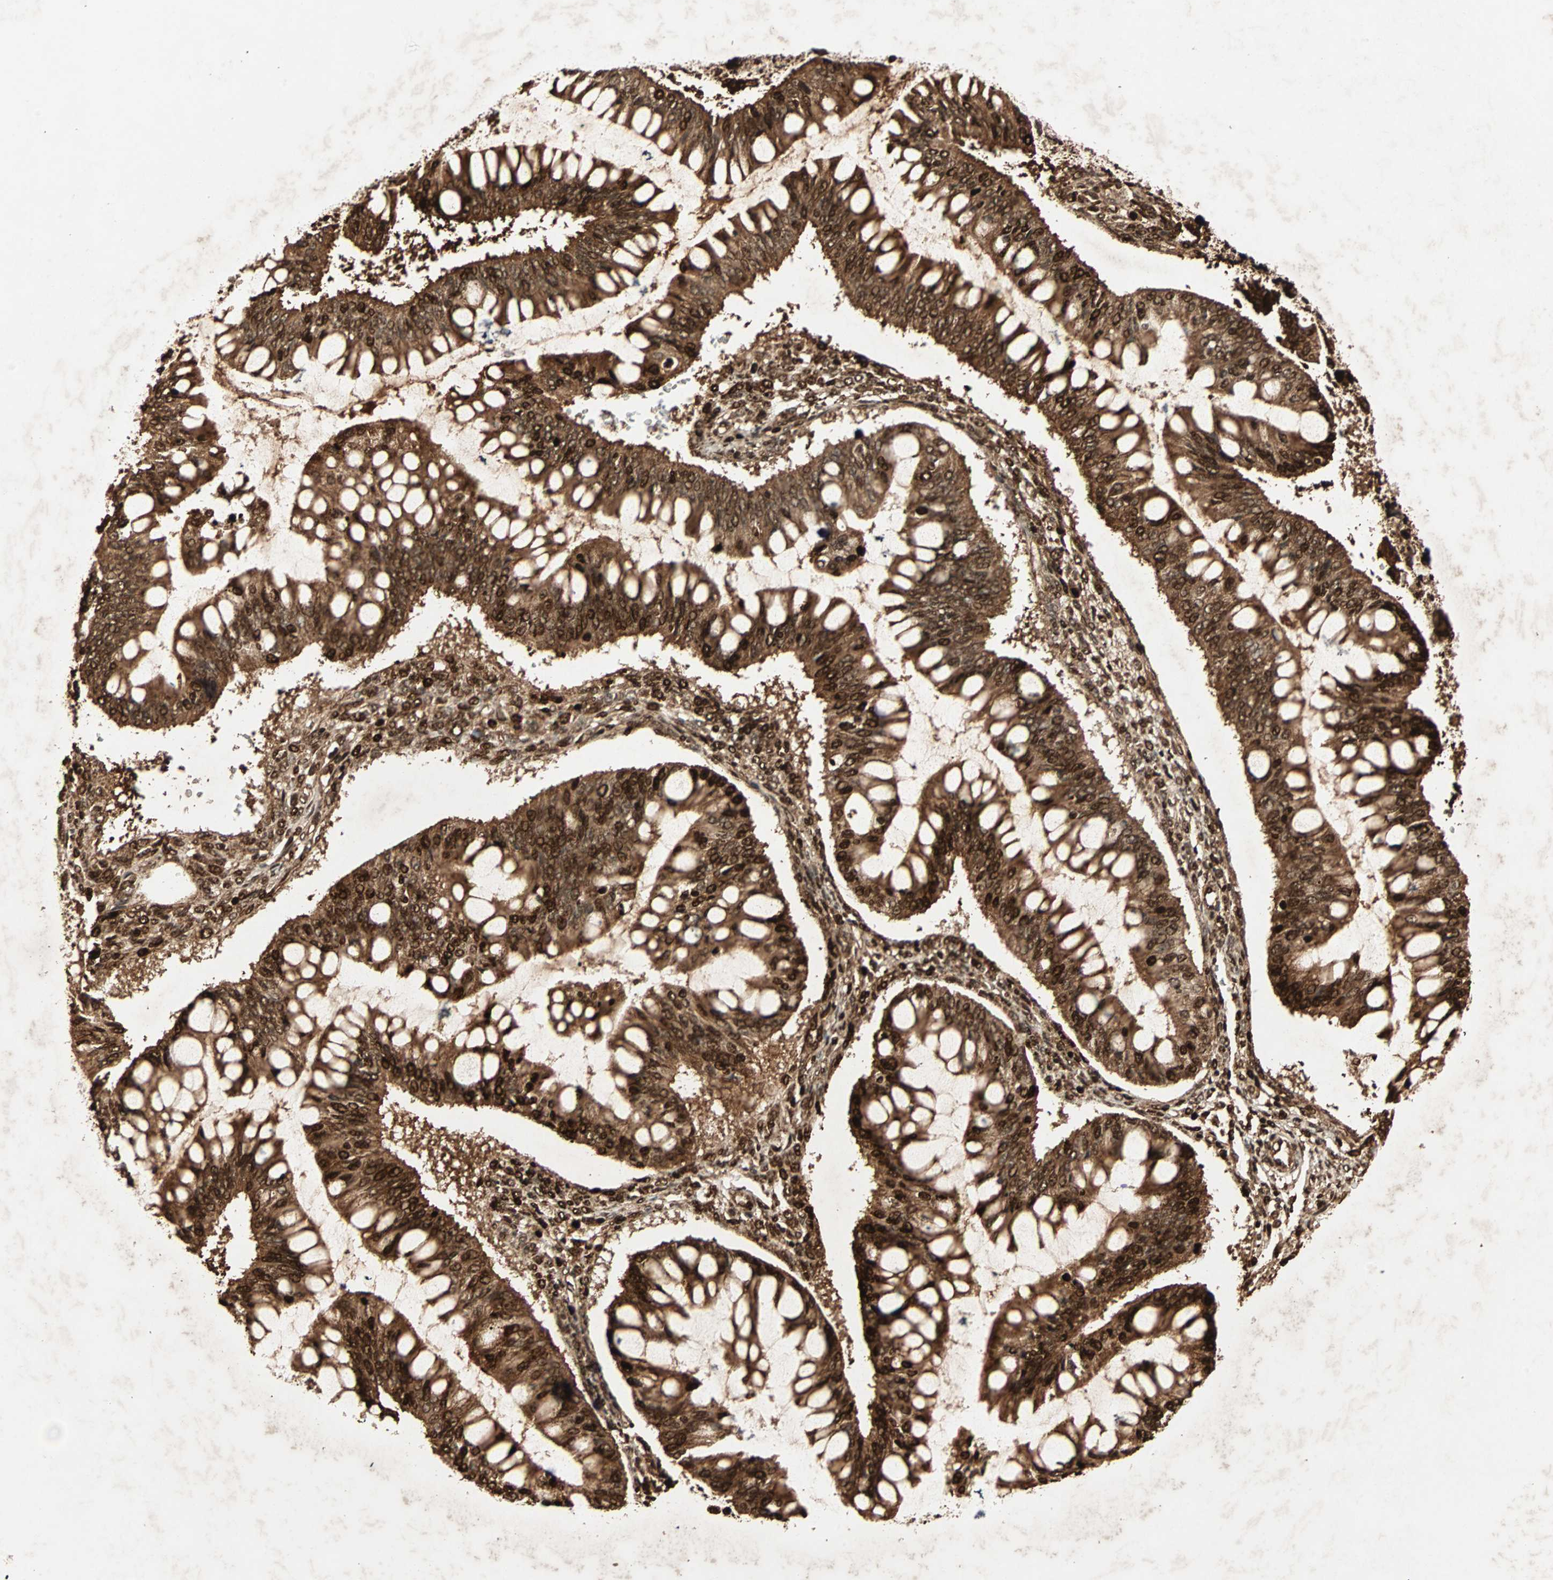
{"staining": {"intensity": "strong", "quantity": ">75%", "location": "cytoplasmic/membranous,nuclear"}, "tissue": "ovarian cancer", "cell_type": "Tumor cells", "image_type": "cancer", "snomed": [{"axis": "morphology", "description": "Cystadenocarcinoma, mucinous, NOS"}, {"axis": "topography", "description": "Ovary"}], "caption": "Ovarian cancer (mucinous cystadenocarcinoma) was stained to show a protein in brown. There is high levels of strong cytoplasmic/membranous and nuclear positivity in approximately >75% of tumor cells. The protein is shown in brown color, while the nuclei are stained blue.", "gene": "RFFL", "patient": {"sex": "female", "age": 73}}